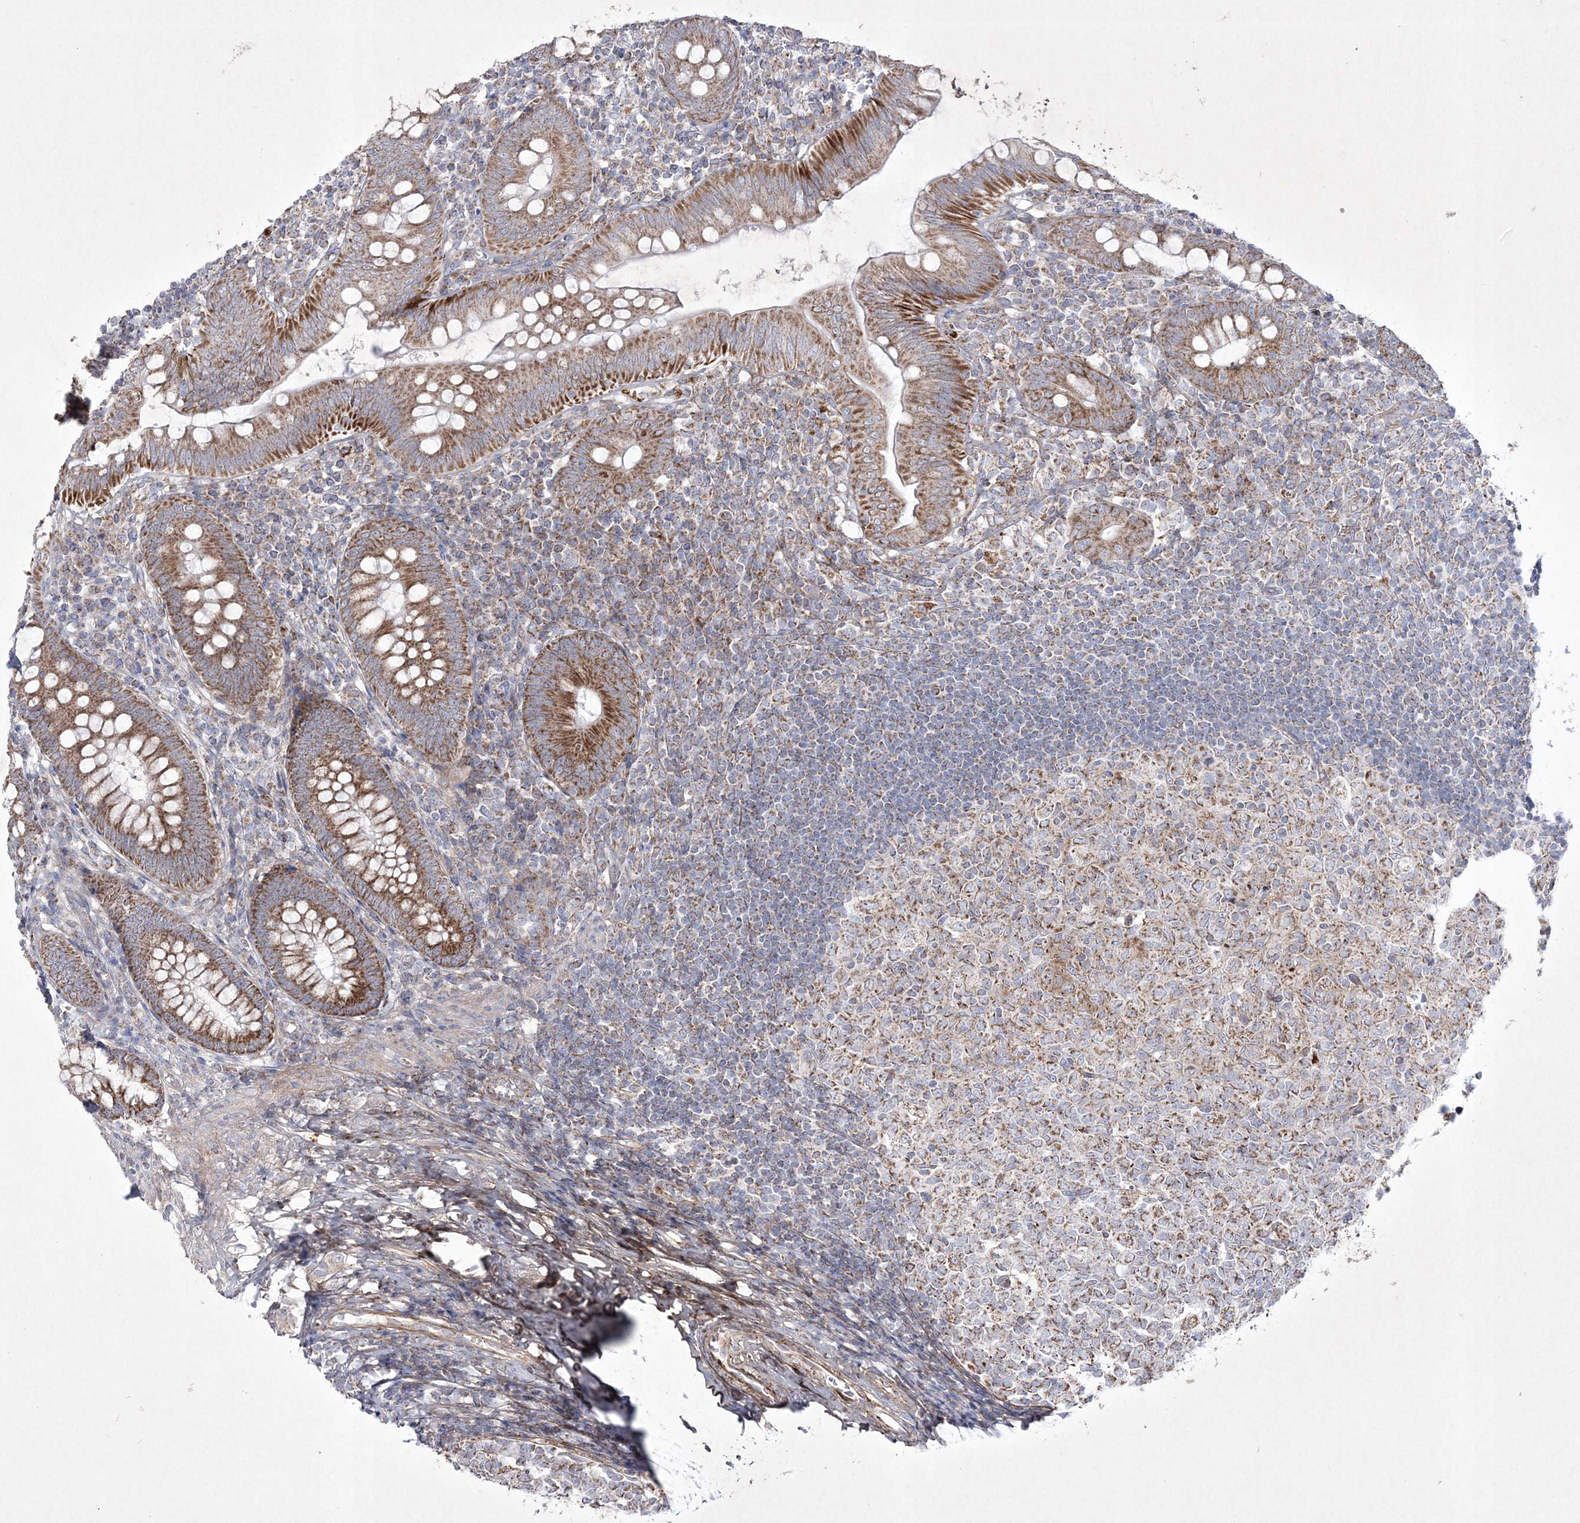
{"staining": {"intensity": "moderate", "quantity": ">75%", "location": "cytoplasmic/membranous"}, "tissue": "appendix", "cell_type": "Glandular cells", "image_type": "normal", "snomed": [{"axis": "morphology", "description": "Normal tissue, NOS"}, {"axis": "topography", "description": "Appendix"}], "caption": "IHC photomicrograph of benign appendix stained for a protein (brown), which demonstrates medium levels of moderate cytoplasmic/membranous staining in approximately >75% of glandular cells.", "gene": "RICTOR", "patient": {"sex": "male", "age": 14}}